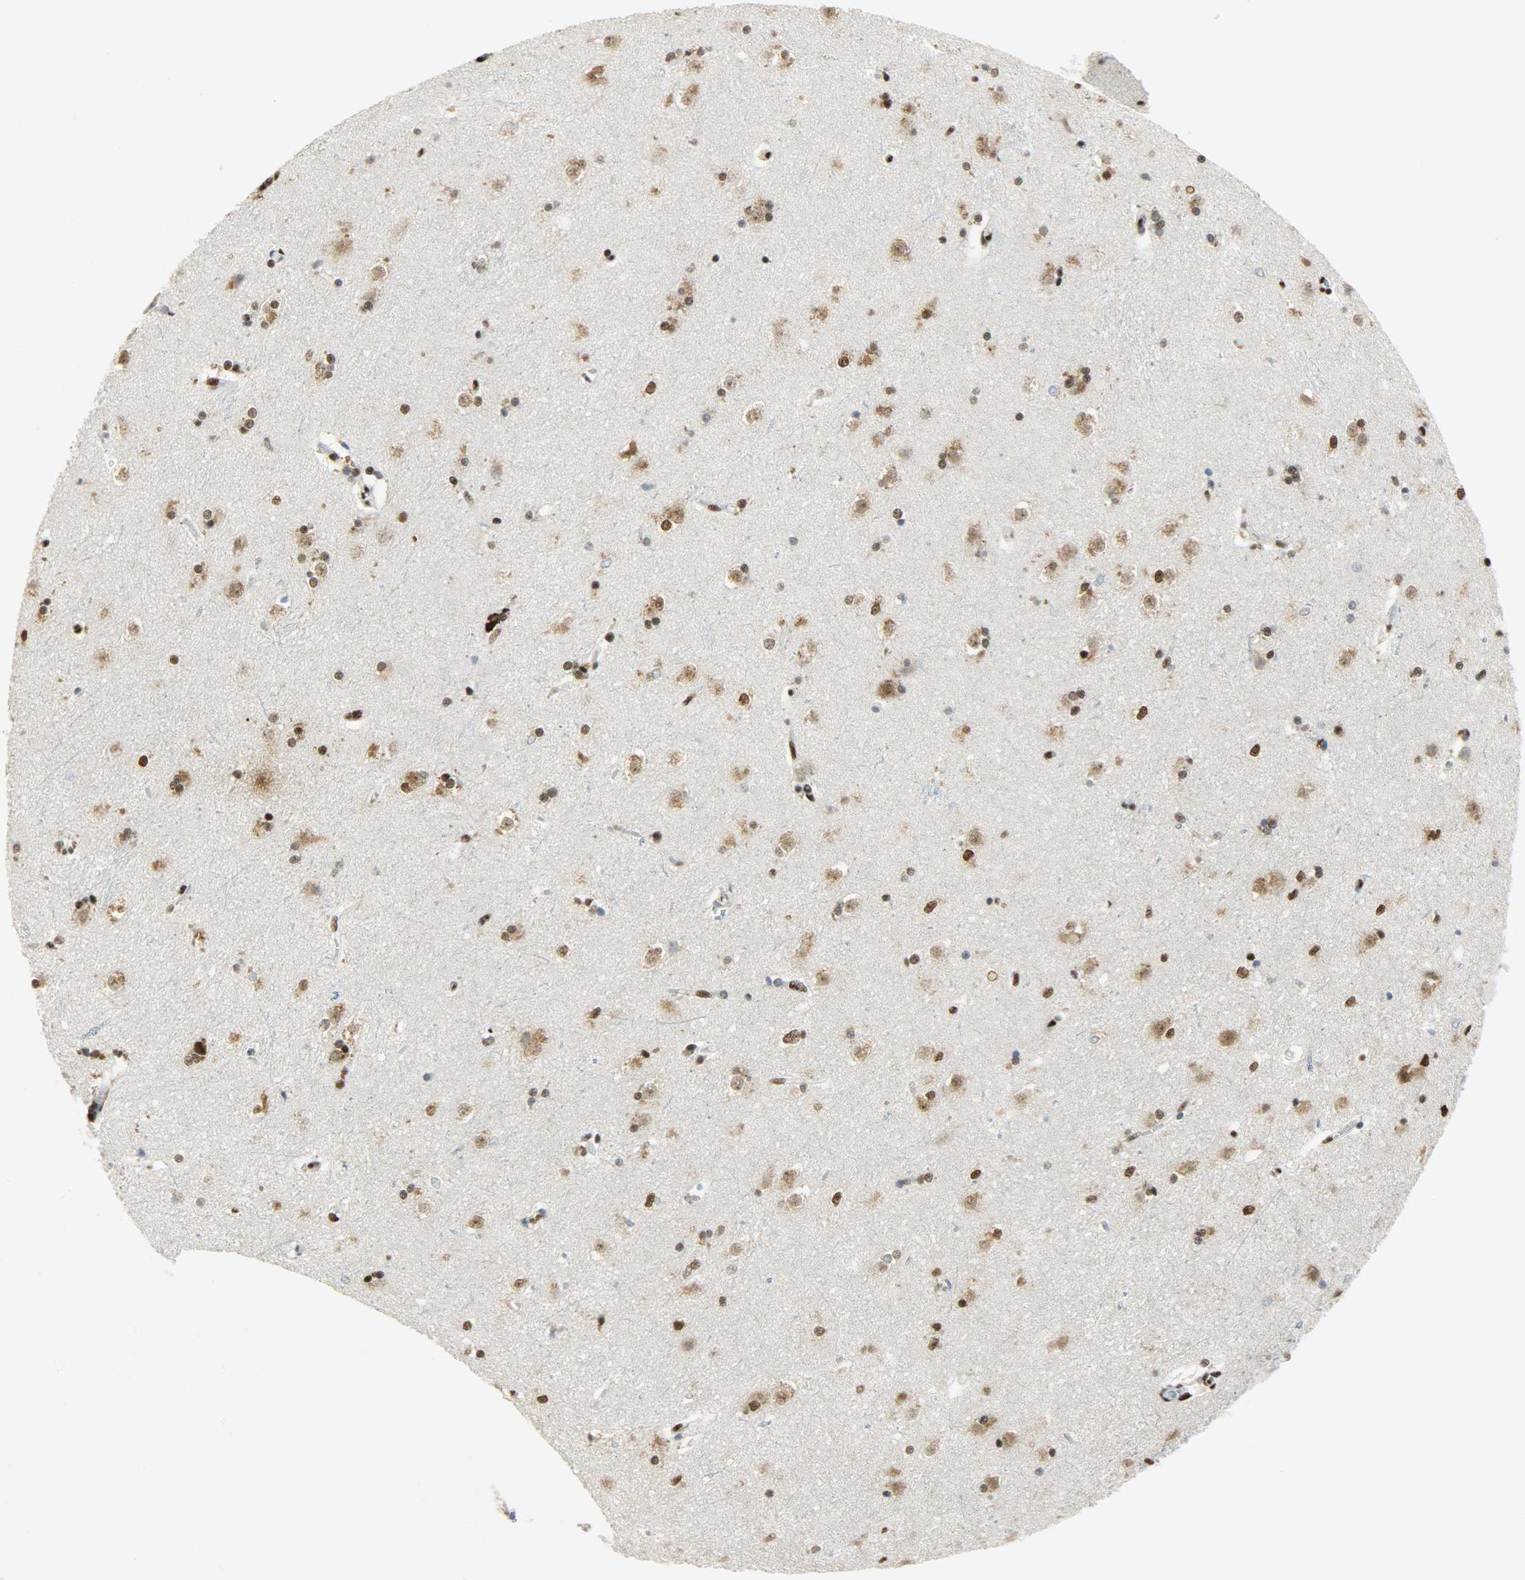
{"staining": {"intensity": "strong", "quantity": ">75%", "location": "cytoplasmic/membranous,nuclear"}, "tissue": "caudate", "cell_type": "Glial cells", "image_type": "normal", "snomed": [{"axis": "morphology", "description": "Normal tissue, NOS"}, {"axis": "topography", "description": "Lateral ventricle wall"}], "caption": "DAB (3,3'-diaminobenzidine) immunohistochemical staining of normal caudate shows strong cytoplasmic/membranous,nuclear protein expression in approximately >75% of glial cells. Using DAB (brown) and hematoxylin (blue) stains, captured at high magnification using brightfield microscopy.", "gene": "SSB", "patient": {"sex": "female", "age": 19}}